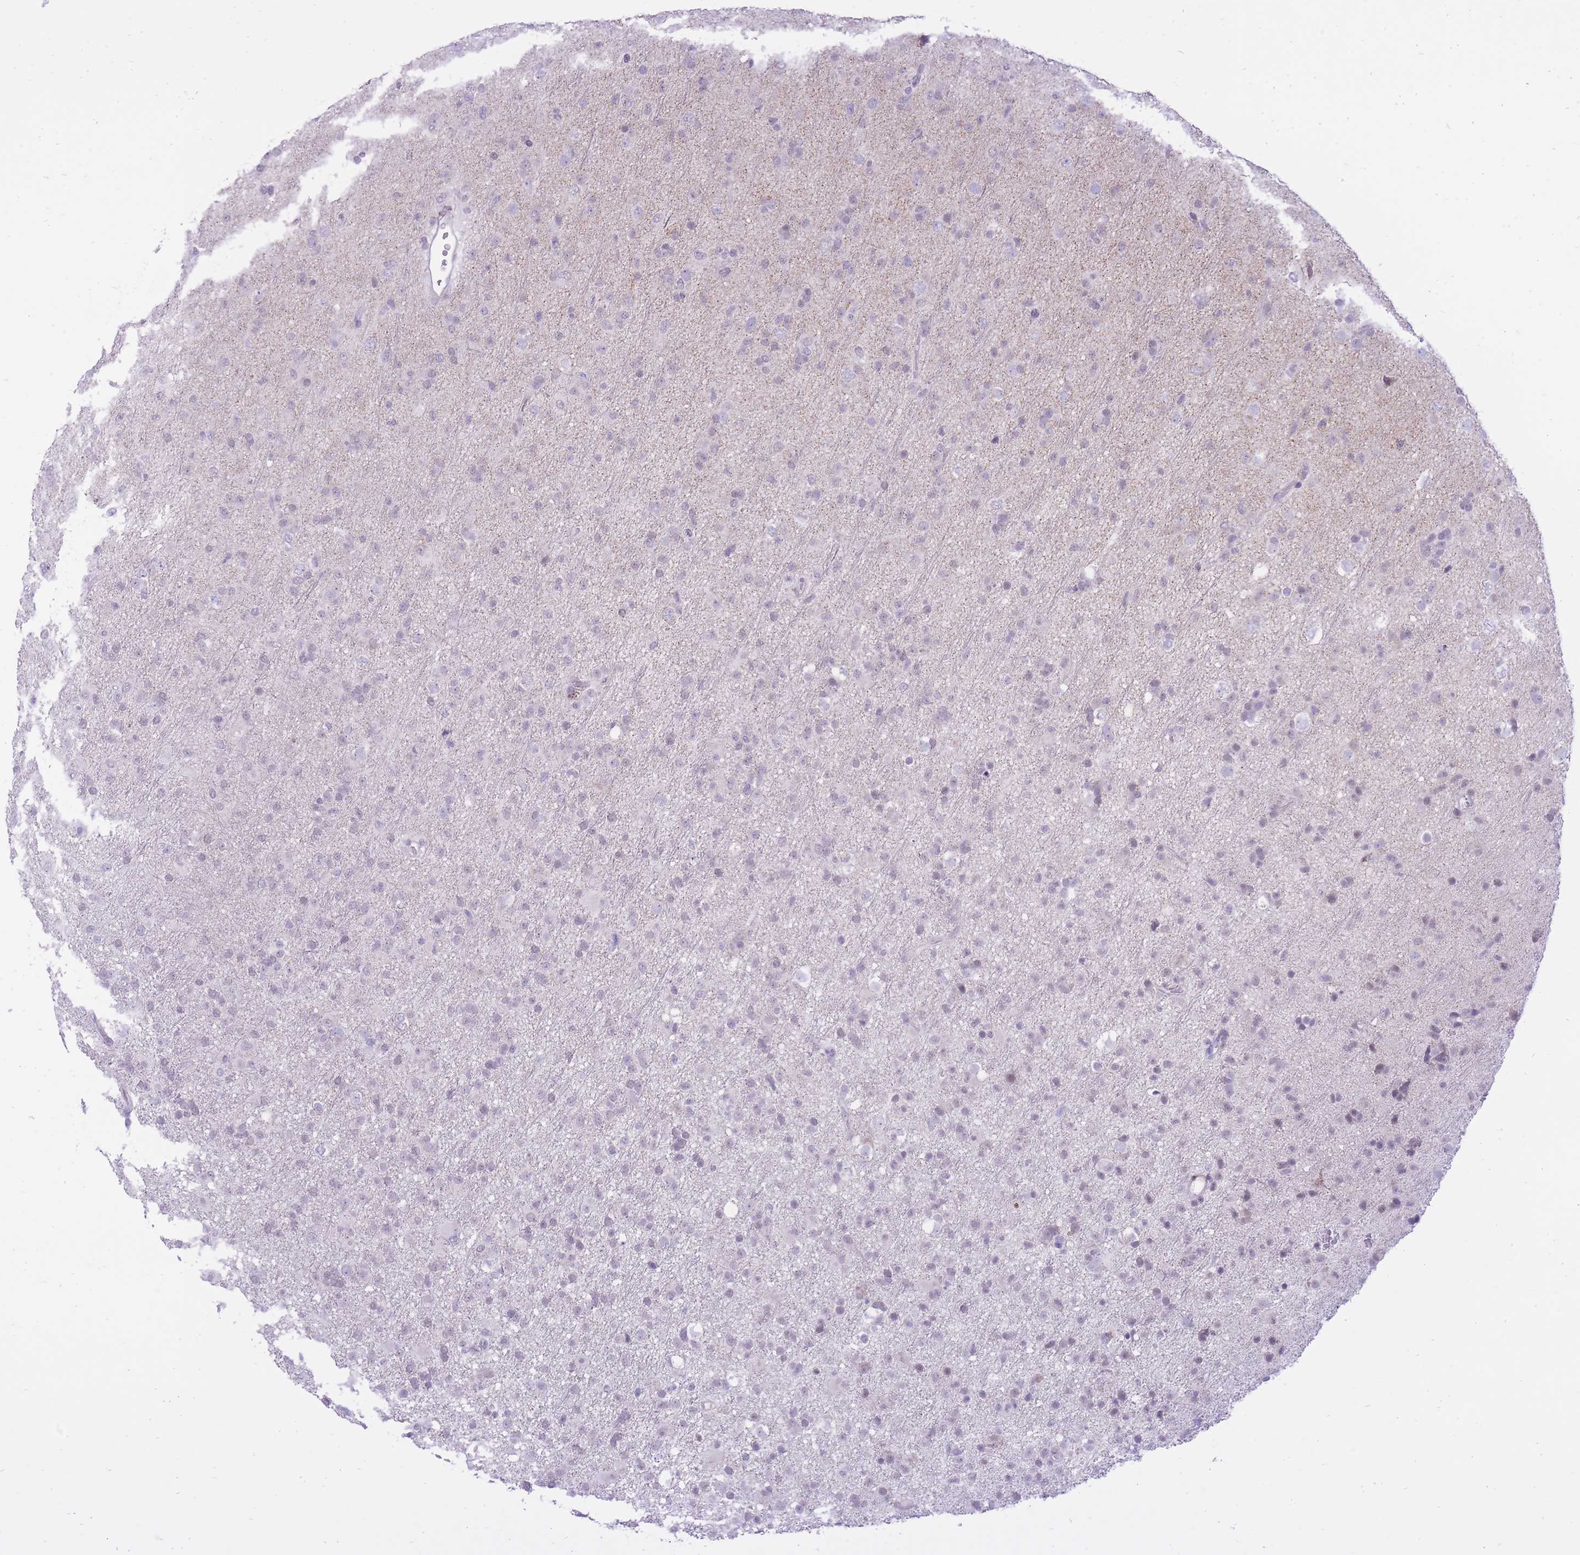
{"staining": {"intensity": "negative", "quantity": "none", "location": "none"}, "tissue": "glioma", "cell_type": "Tumor cells", "image_type": "cancer", "snomed": [{"axis": "morphology", "description": "Glioma, malignant, Low grade"}, {"axis": "topography", "description": "Brain"}], "caption": "IHC histopathology image of glioma stained for a protein (brown), which displays no positivity in tumor cells. (Brightfield microscopy of DAB (3,3'-diaminobenzidine) immunohistochemistry at high magnification).", "gene": "DENND2D", "patient": {"sex": "male", "age": 65}}